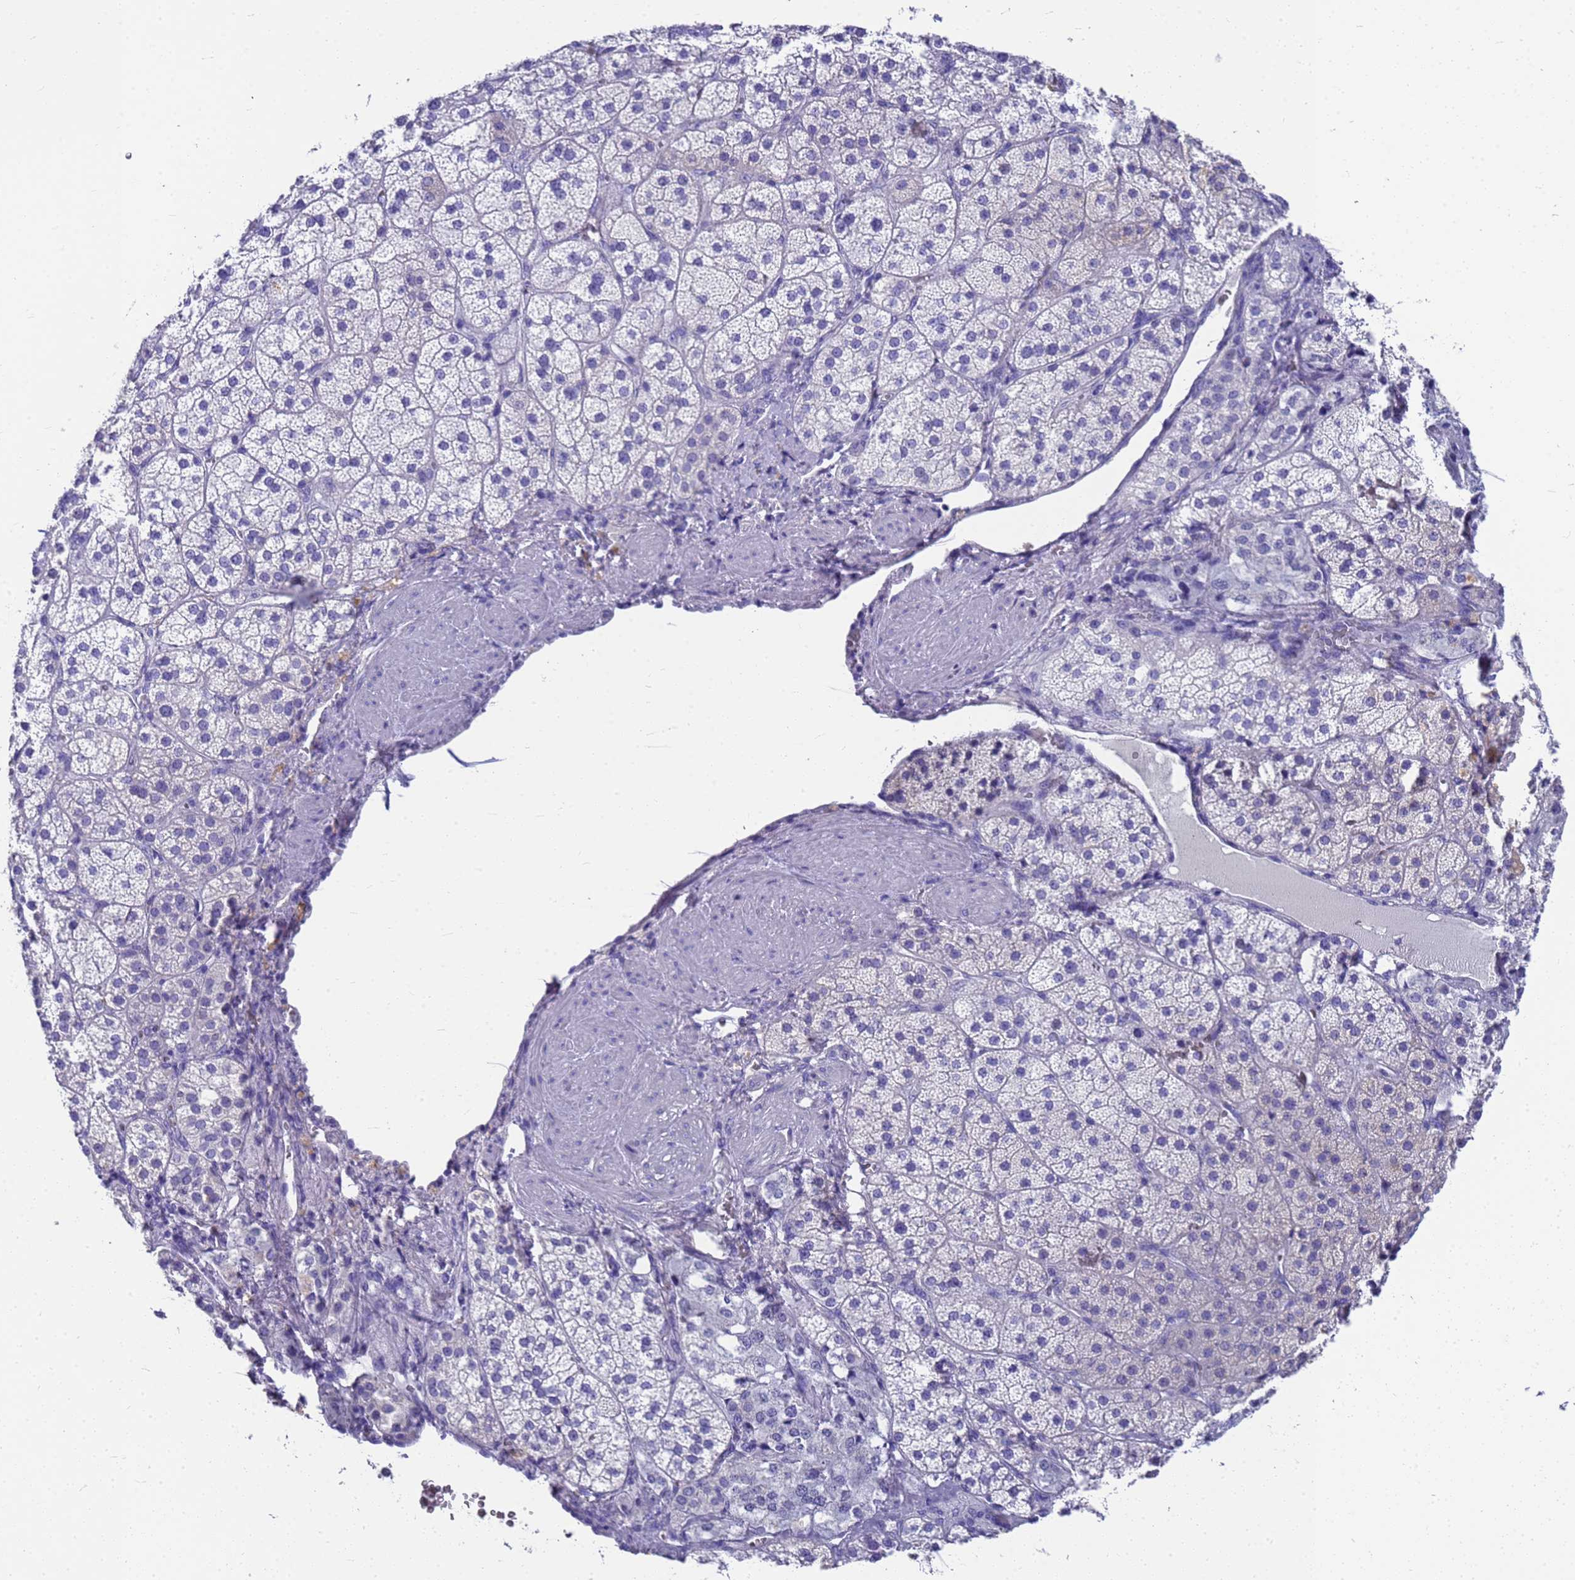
{"staining": {"intensity": "weak", "quantity": "<25%", "location": "cytoplasmic/membranous"}, "tissue": "adrenal gland", "cell_type": "Glandular cells", "image_type": "normal", "snomed": [{"axis": "morphology", "description": "Normal tissue, NOS"}, {"axis": "topography", "description": "Adrenal gland"}], "caption": "DAB (3,3'-diaminobenzidine) immunohistochemical staining of normal human adrenal gland displays no significant expression in glandular cells. Brightfield microscopy of immunohistochemistry stained with DAB (3,3'-diaminobenzidine) (brown) and hematoxylin (blue), captured at high magnification.", "gene": "MS4A13", "patient": {"sex": "male", "age": 57}}